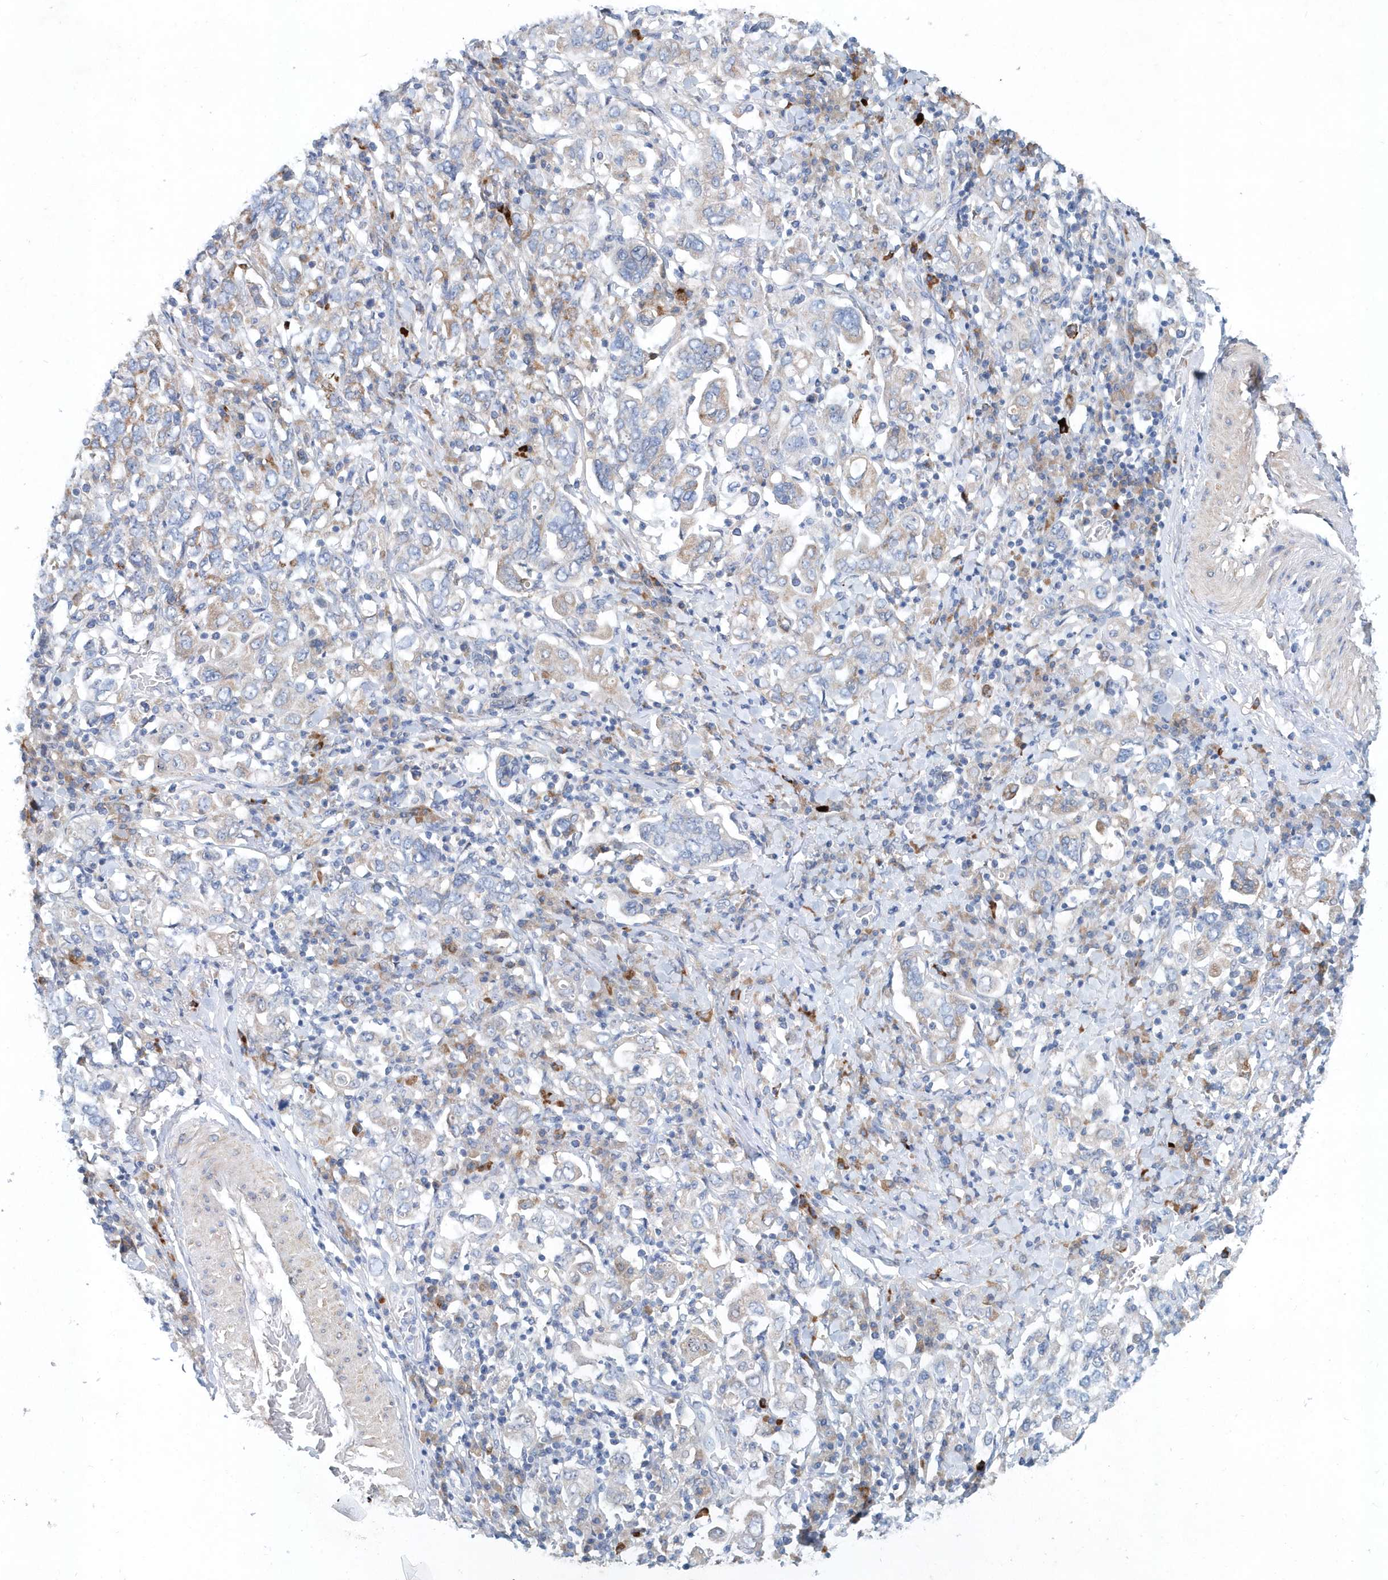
{"staining": {"intensity": "negative", "quantity": "none", "location": "none"}, "tissue": "stomach cancer", "cell_type": "Tumor cells", "image_type": "cancer", "snomed": [{"axis": "morphology", "description": "Adenocarcinoma, NOS"}, {"axis": "topography", "description": "Stomach, upper"}], "caption": "Immunohistochemical staining of stomach cancer (adenocarcinoma) shows no significant expression in tumor cells.", "gene": "PFN2", "patient": {"sex": "male", "age": 62}}